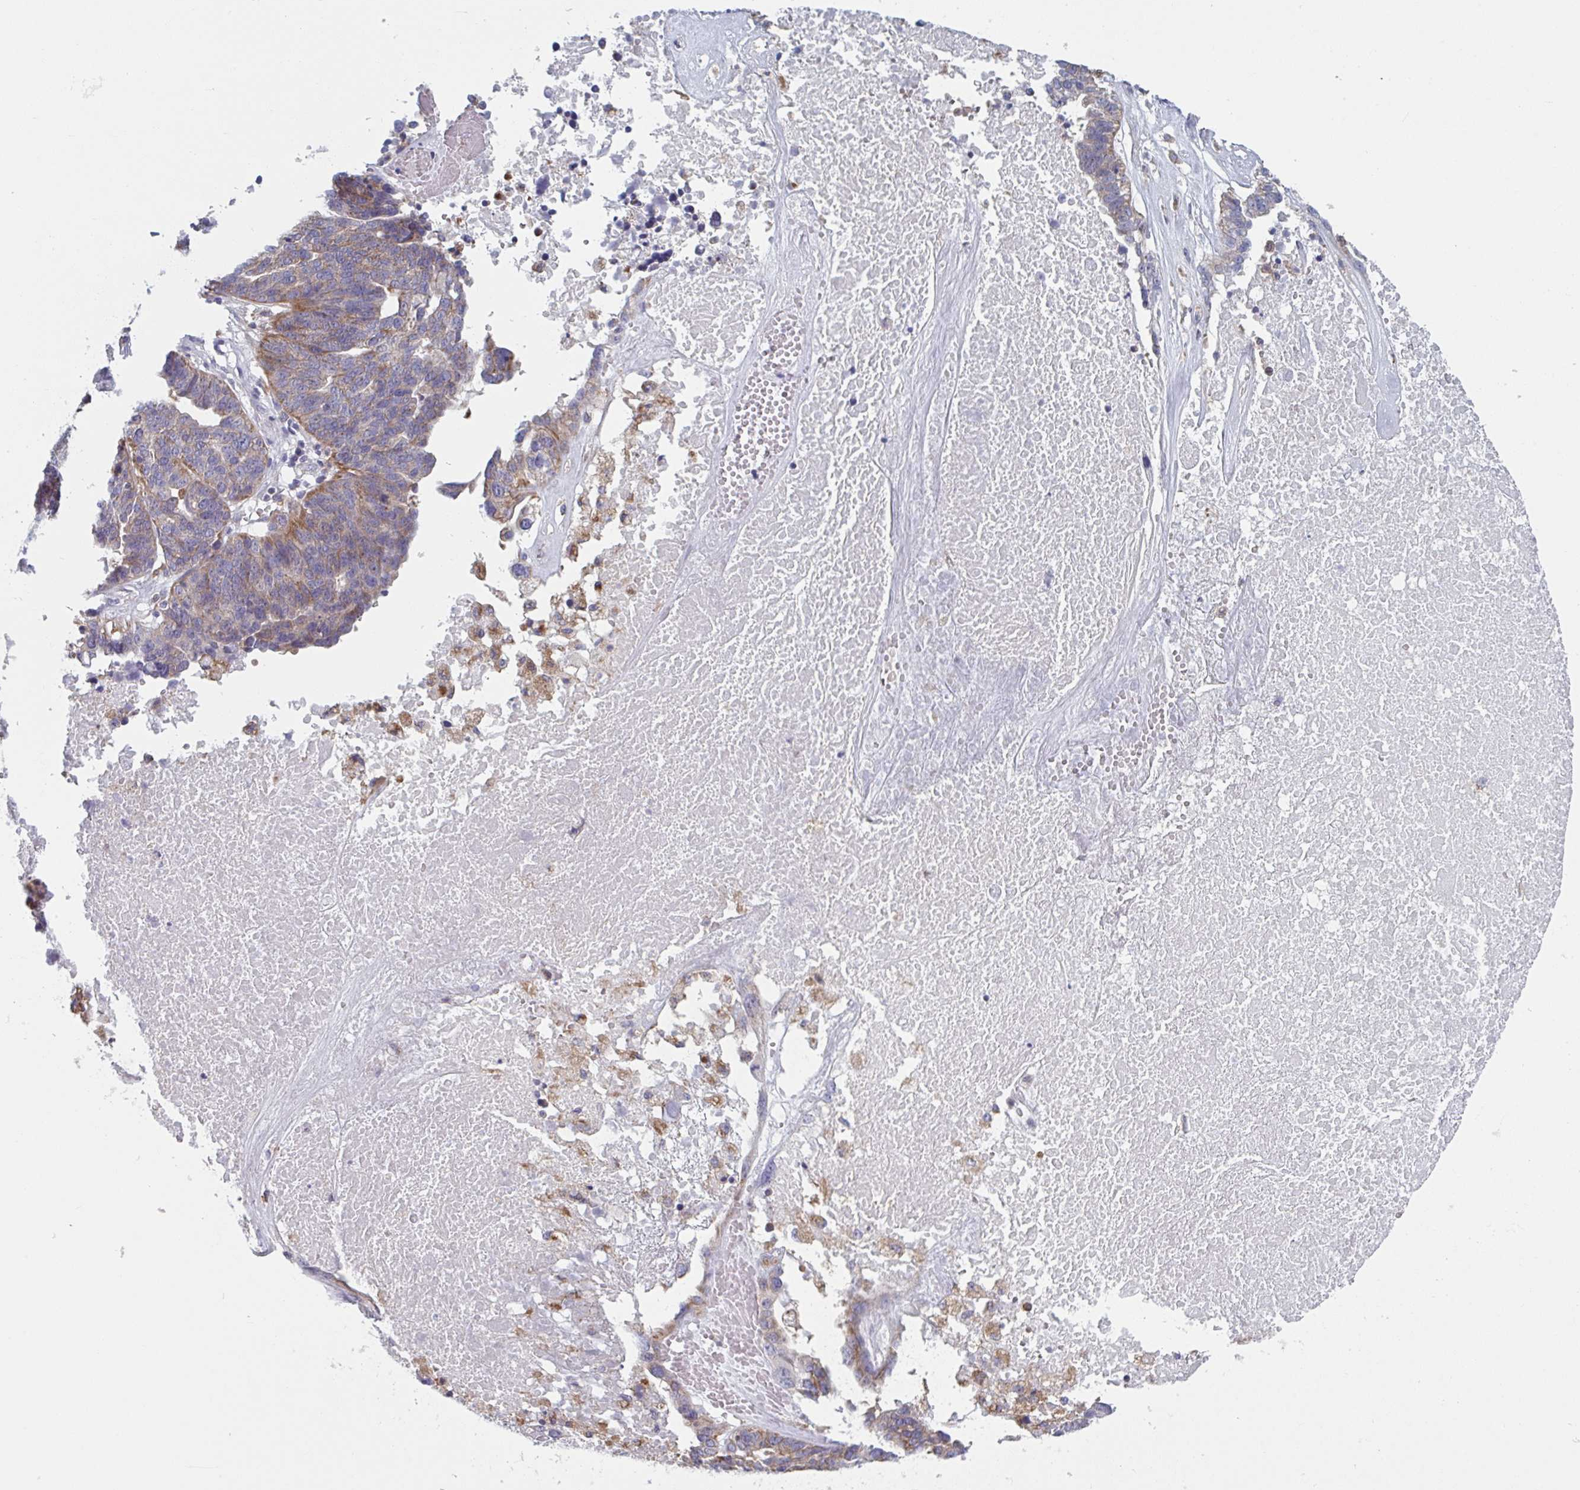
{"staining": {"intensity": "moderate", "quantity": "25%-75%", "location": "cytoplasmic/membranous"}, "tissue": "ovarian cancer", "cell_type": "Tumor cells", "image_type": "cancer", "snomed": [{"axis": "morphology", "description": "Cystadenocarcinoma, serous, NOS"}, {"axis": "topography", "description": "Ovary"}], "caption": "Ovarian serous cystadenocarcinoma stained with immunohistochemistry (IHC) exhibits moderate cytoplasmic/membranous positivity in about 25%-75% of tumor cells. Nuclei are stained in blue.", "gene": "NIPSNAP1", "patient": {"sex": "female", "age": 59}}